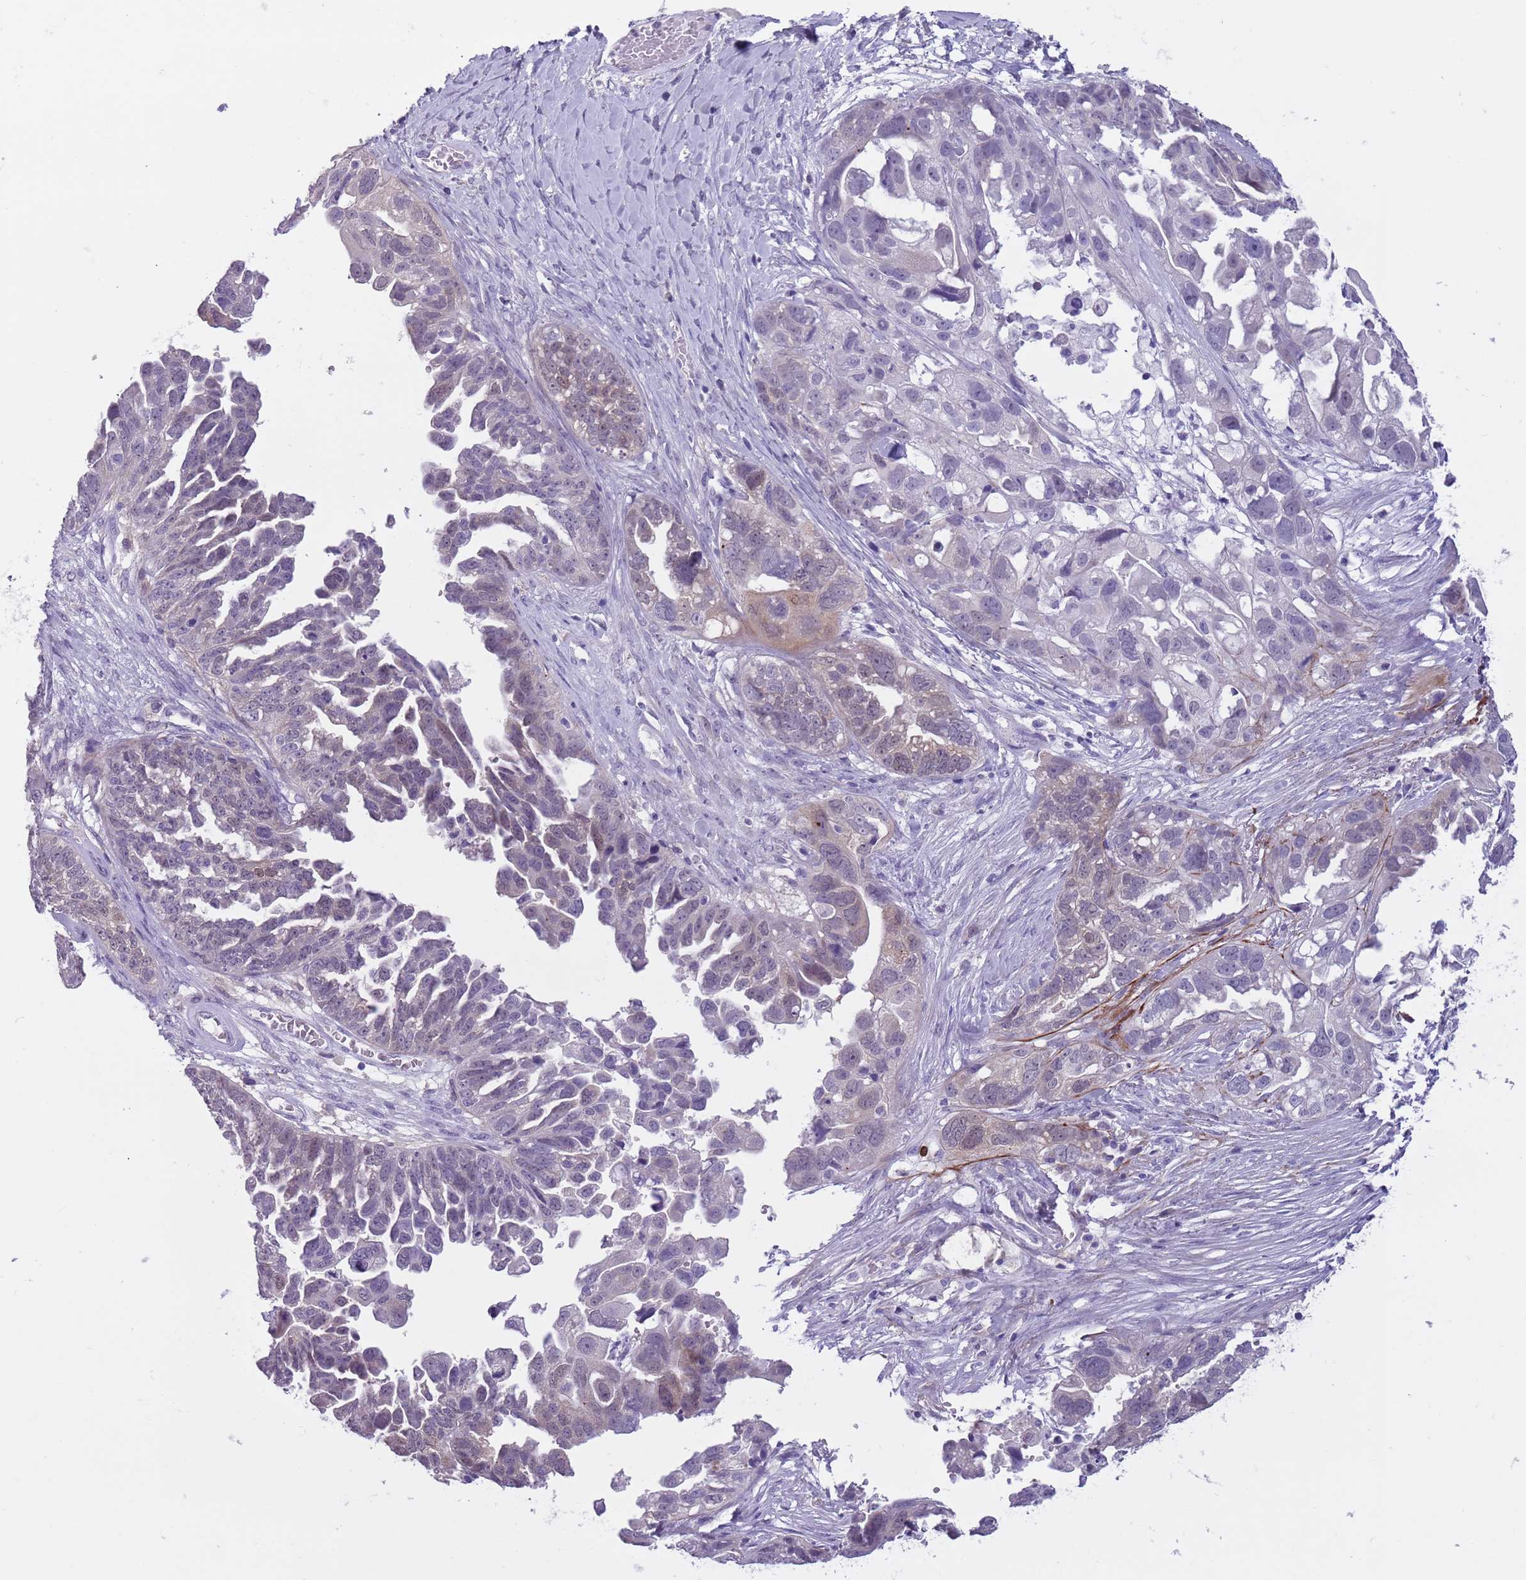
{"staining": {"intensity": "weak", "quantity": "<25%", "location": "cytoplasmic/membranous"}, "tissue": "ovarian cancer", "cell_type": "Tumor cells", "image_type": "cancer", "snomed": [{"axis": "morphology", "description": "Cystadenocarcinoma, serous, NOS"}, {"axis": "topography", "description": "Ovary"}], "caption": "An immunohistochemistry histopathology image of serous cystadenocarcinoma (ovarian) is shown. There is no staining in tumor cells of serous cystadenocarcinoma (ovarian).", "gene": "PFKFB2", "patient": {"sex": "female", "age": 79}}